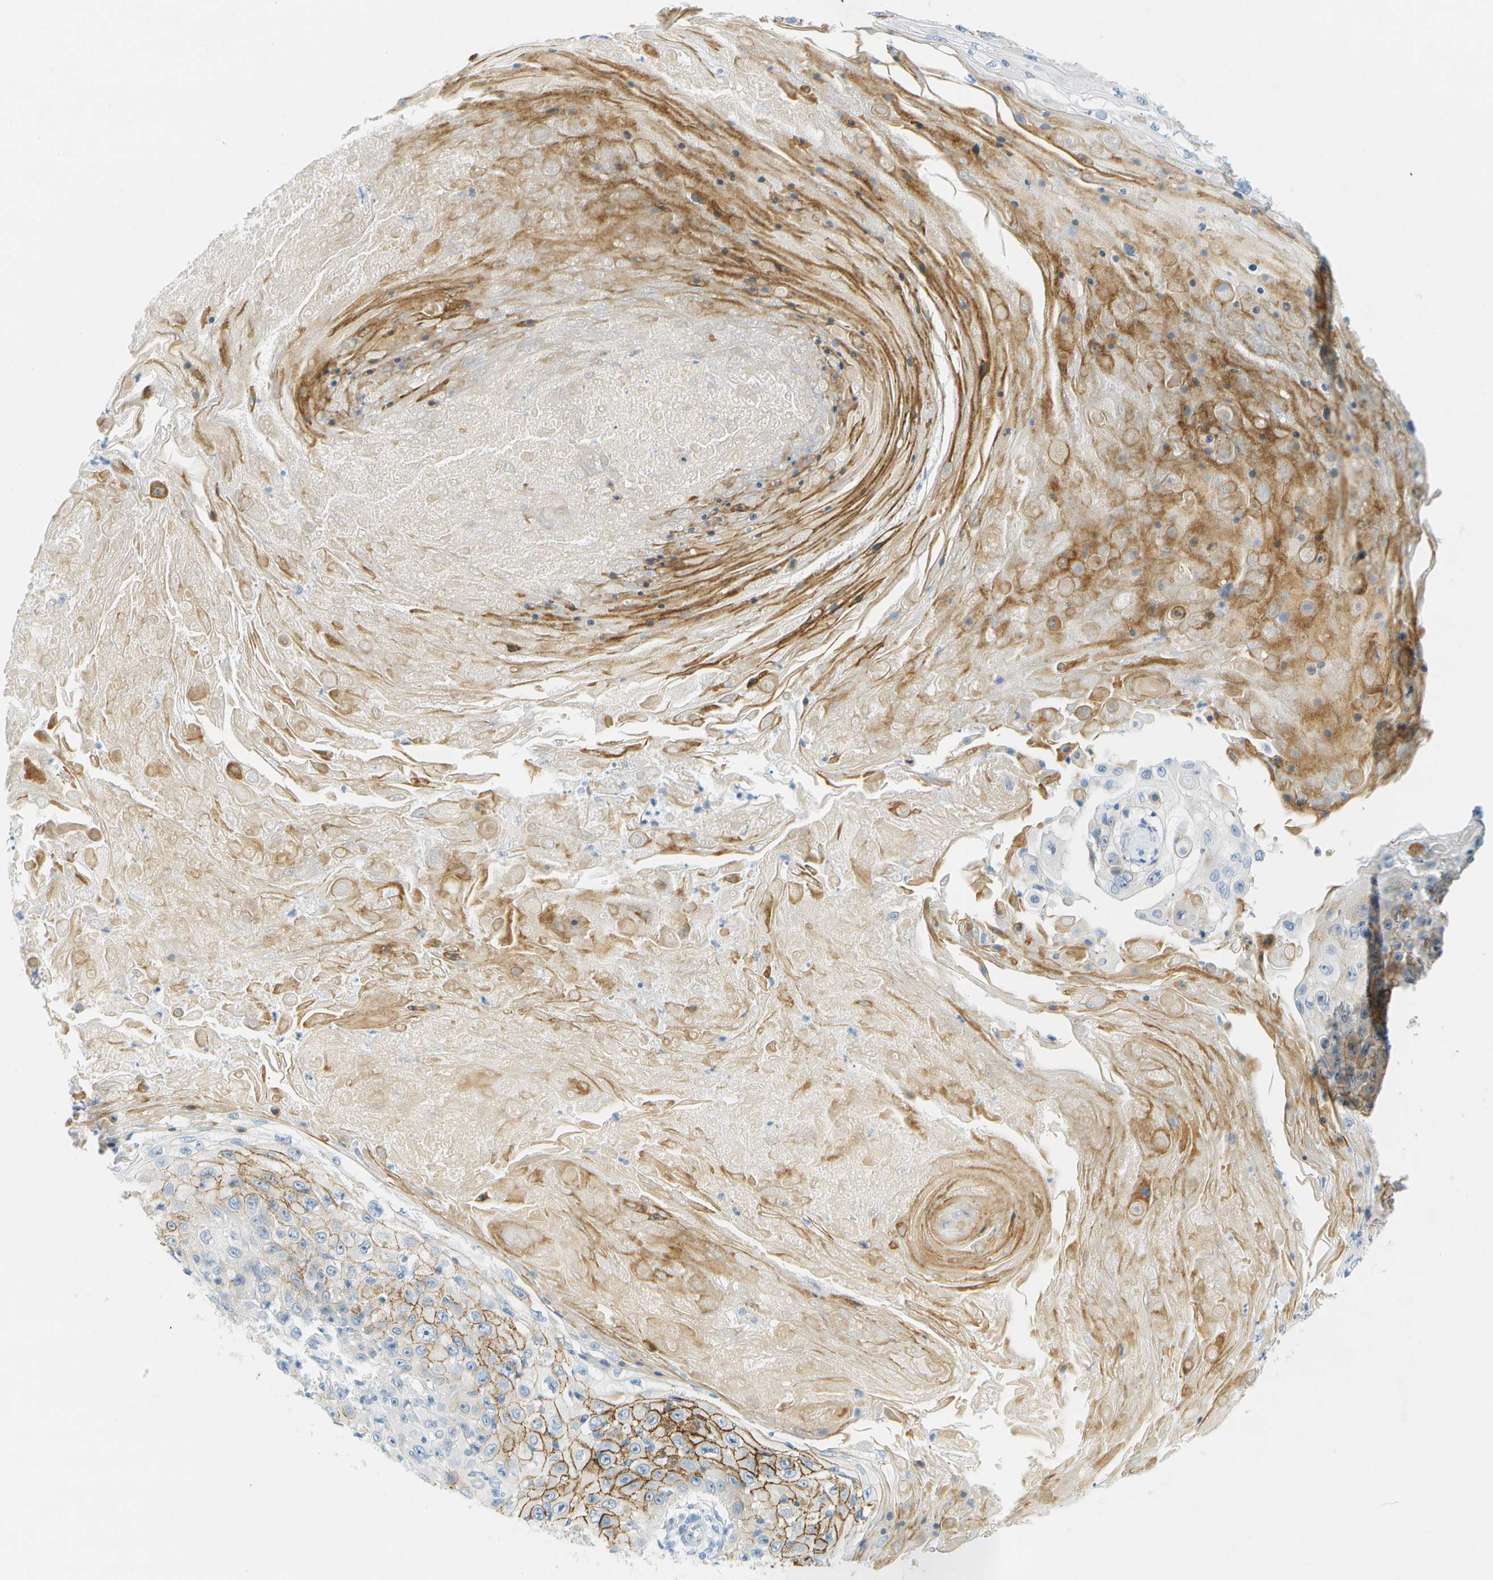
{"staining": {"intensity": "moderate", "quantity": "25%-75%", "location": "cytoplasmic/membranous"}, "tissue": "skin cancer", "cell_type": "Tumor cells", "image_type": "cancer", "snomed": [{"axis": "morphology", "description": "Squamous cell carcinoma, NOS"}, {"axis": "topography", "description": "Skin"}], "caption": "A medium amount of moderate cytoplasmic/membranous positivity is appreciated in approximately 25%-75% of tumor cells in skin cancer tissue.", "gene": "SMYD5", "patient": {"sex": "male", "age": 86}}